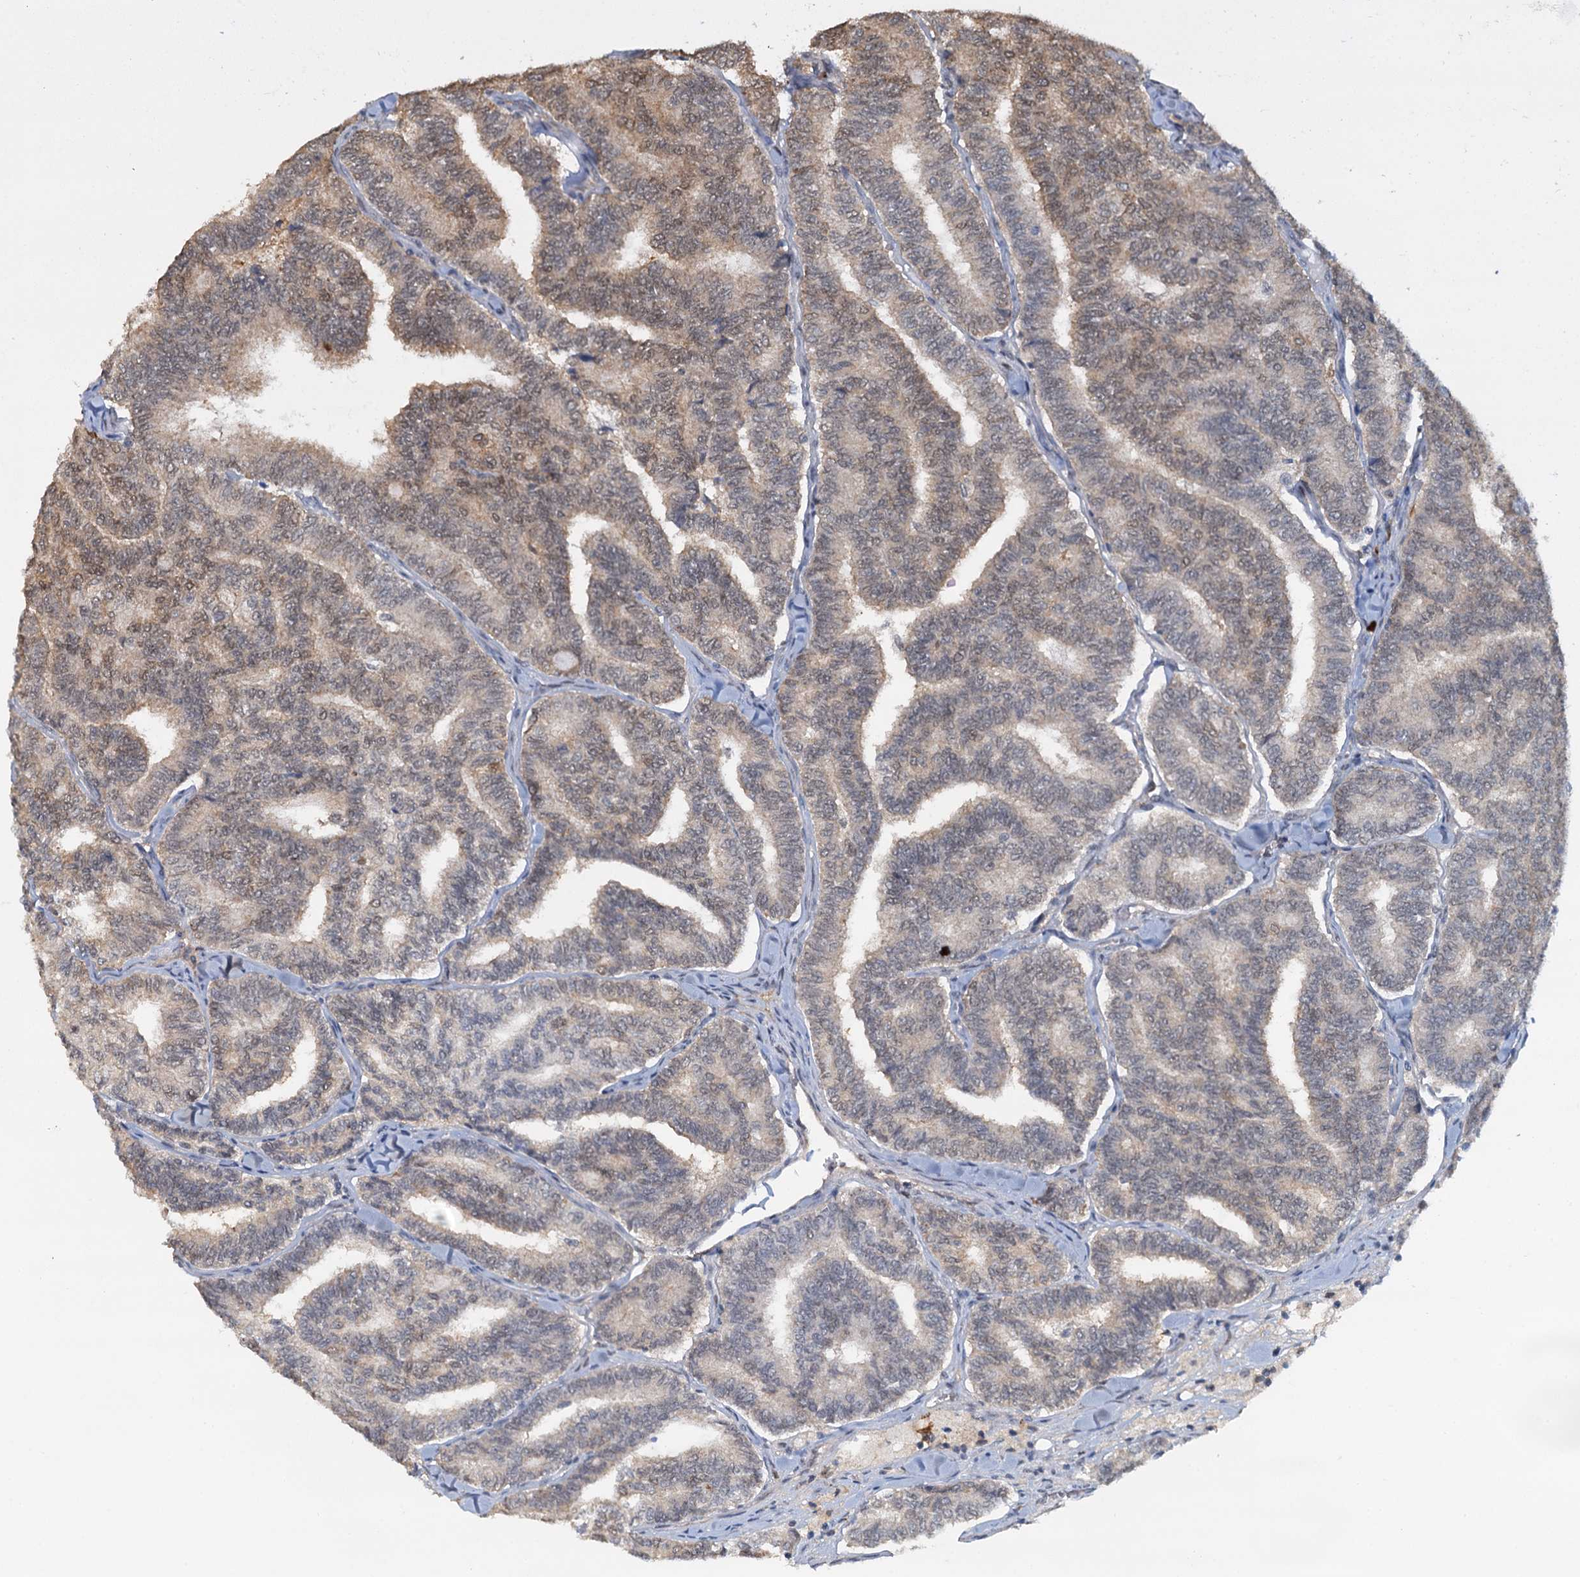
{"staining": {"intensity": "weak", "quantity": "25%-75%", "location": "cytoplasmic/membranous,nuclear"}, "tissue": "thyroid cancer", "cell_type": "Tumor cells", "image_type": "cancer", "snomed": [{"axis": "morphology", "description": "Papillary adenocarcinoma, NOS"}, {"axis": "topography", "description": "Thyroid gland"}], "caption": "This photomicrograph shows immunohistochemistry staining of human papillary adenocarcinoma (thyroid), with low weak cytoplasmic/membranous and nuclear positivity in about 25%-75% of tumor cells.", "gene": "SPINDOC", "patient": {"sex": "female", "age": 35}}